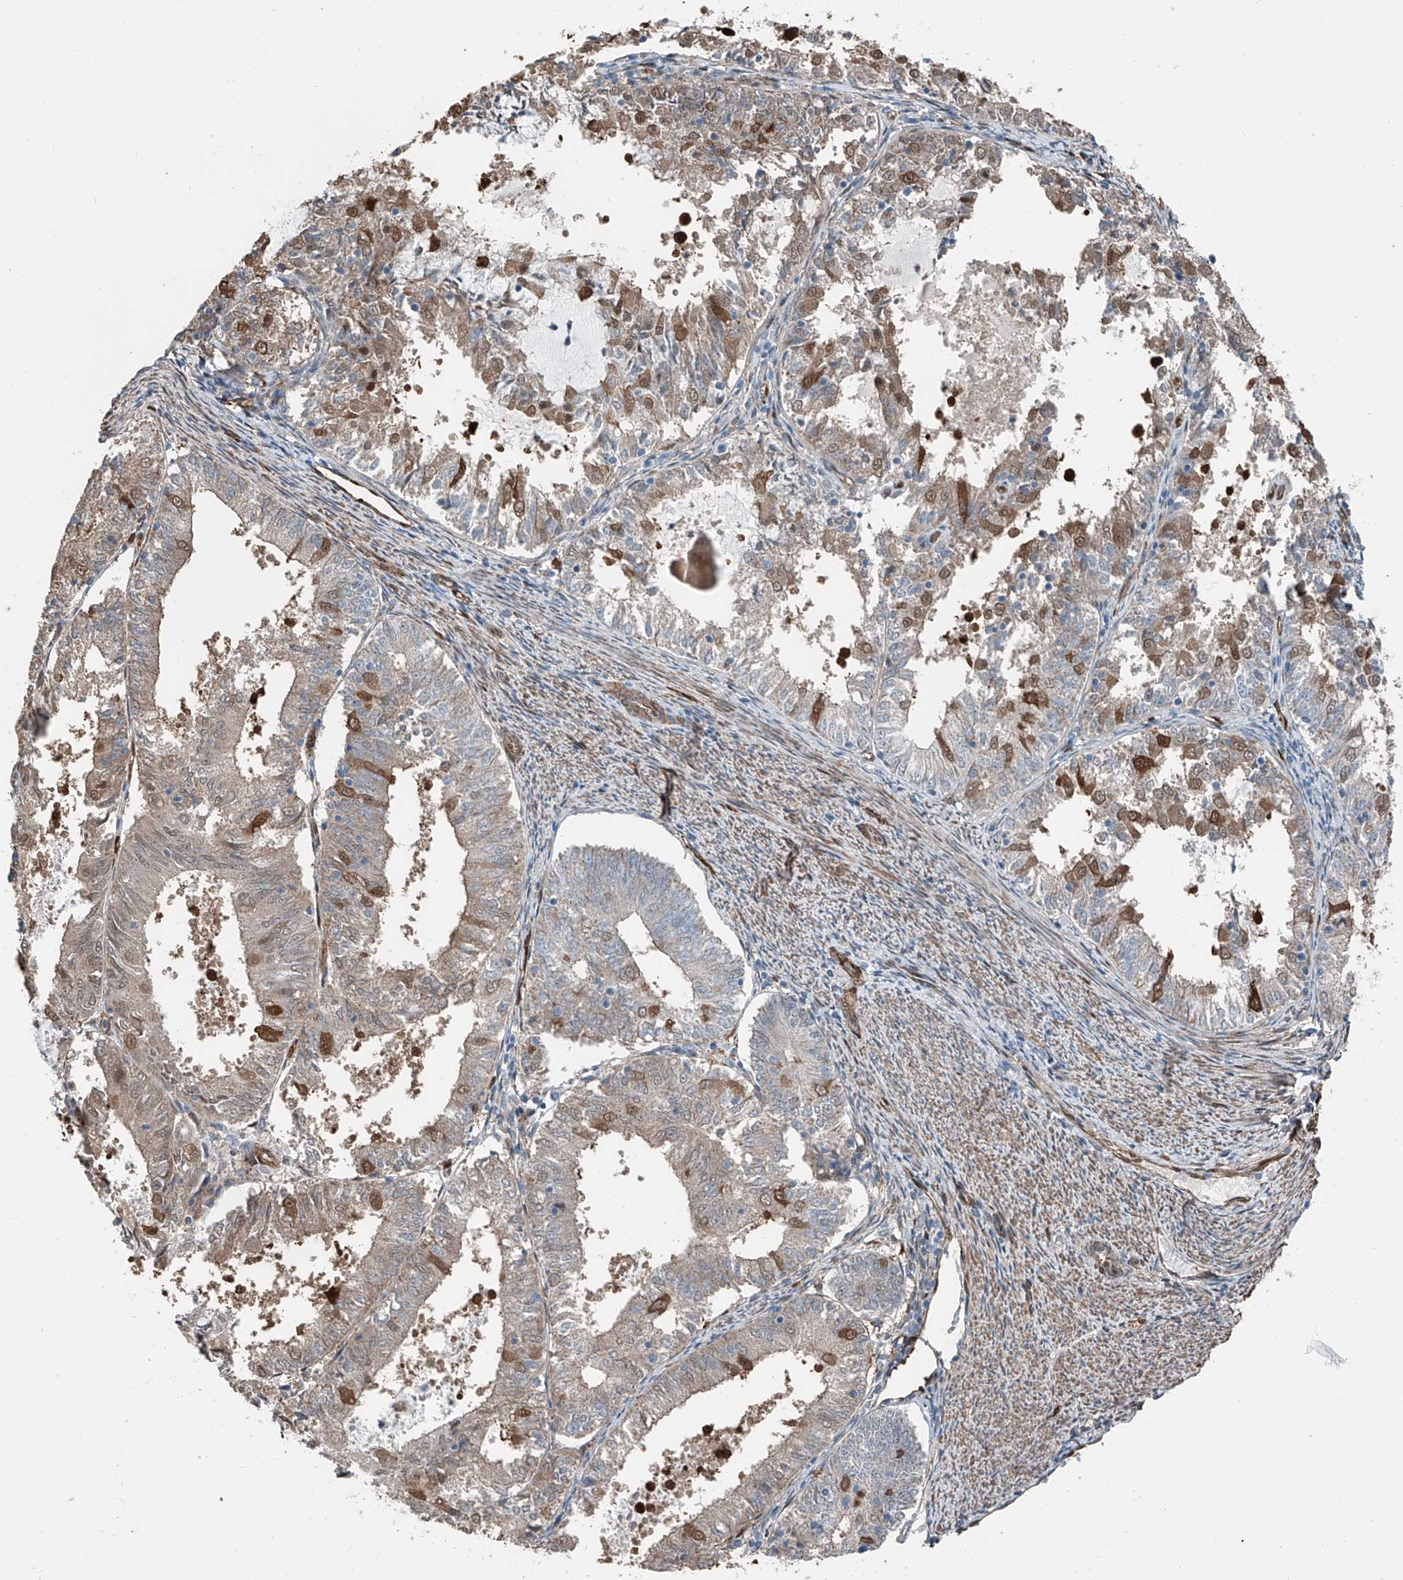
{"staining": {"intensity": "weak", "quantity": ">75%", "location": "cytoplasmic/membranous"}, "tissue": "endometrial cancer", "cell_type": "Tumor cells", "image_type": "cancer", "snomed": [{"axis": "morphology", "description": "Adenocarcinoma, NOS"}, {"axis": "topography", "description": "Endometrium"}], "caption": "Endometrial cancer tissue shows weak cytoplasmic/membranous expression in about >75% of tumor cells Nuclei are stained in blue.", "gene": "HSPA6", "patient": {"sex": "female", "age": 57}}